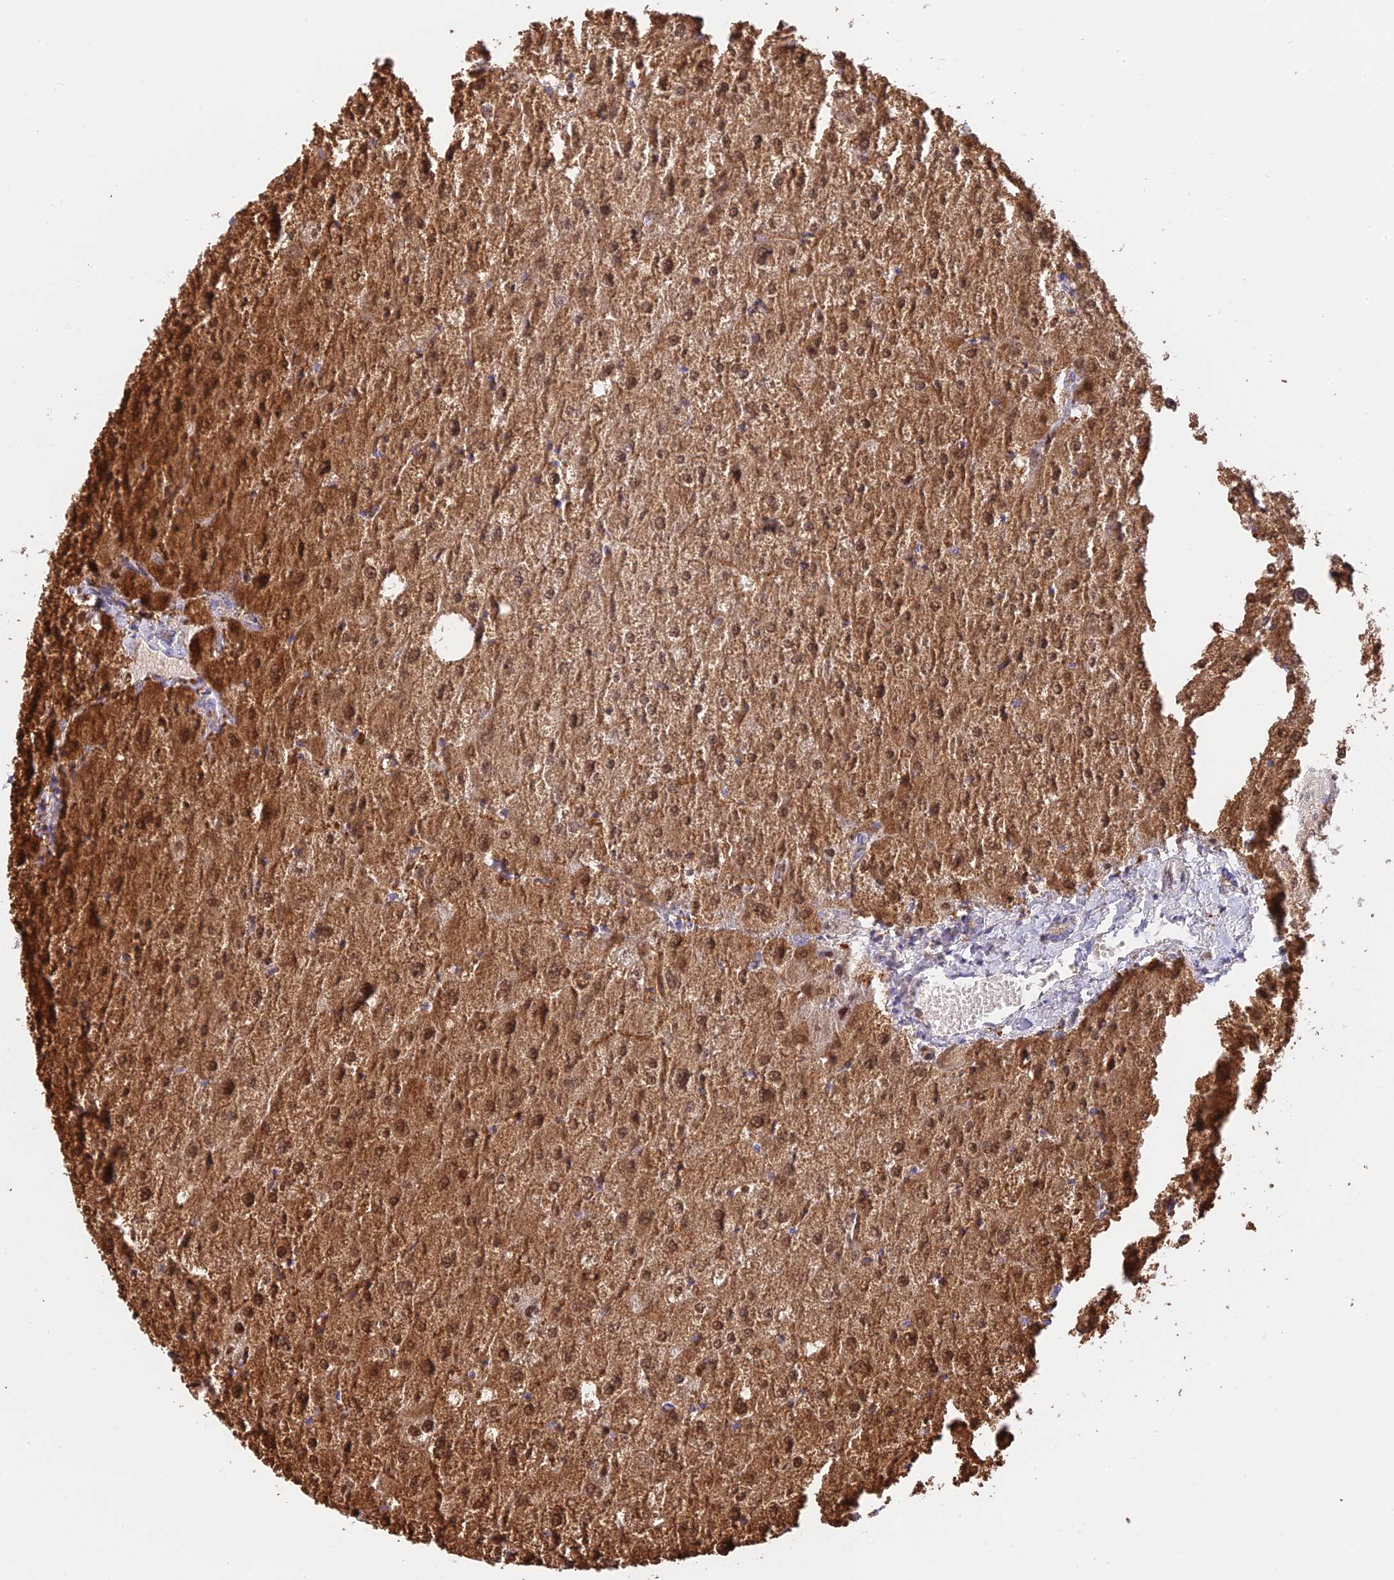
{"staining": {"intensity": "weak", "quantity": "<25%", "location": "cytoplasmic/membranous"}, "tissue": "liver", "cell_type": "Cholangiocytes", "image_type": "normal", "snomed": [{"axis": "morphology", "description": "Normal tissue, NOS"}, {"axis": "topography", "description": "Liver"}], "caption": "Immunohistochemistry image of benign liver: liver stained with DAB demonstrates no significant protein positivity in cholangiocytes.", "gene": "GOLGA3", "patient": {"sex": "male", "age": 73}}